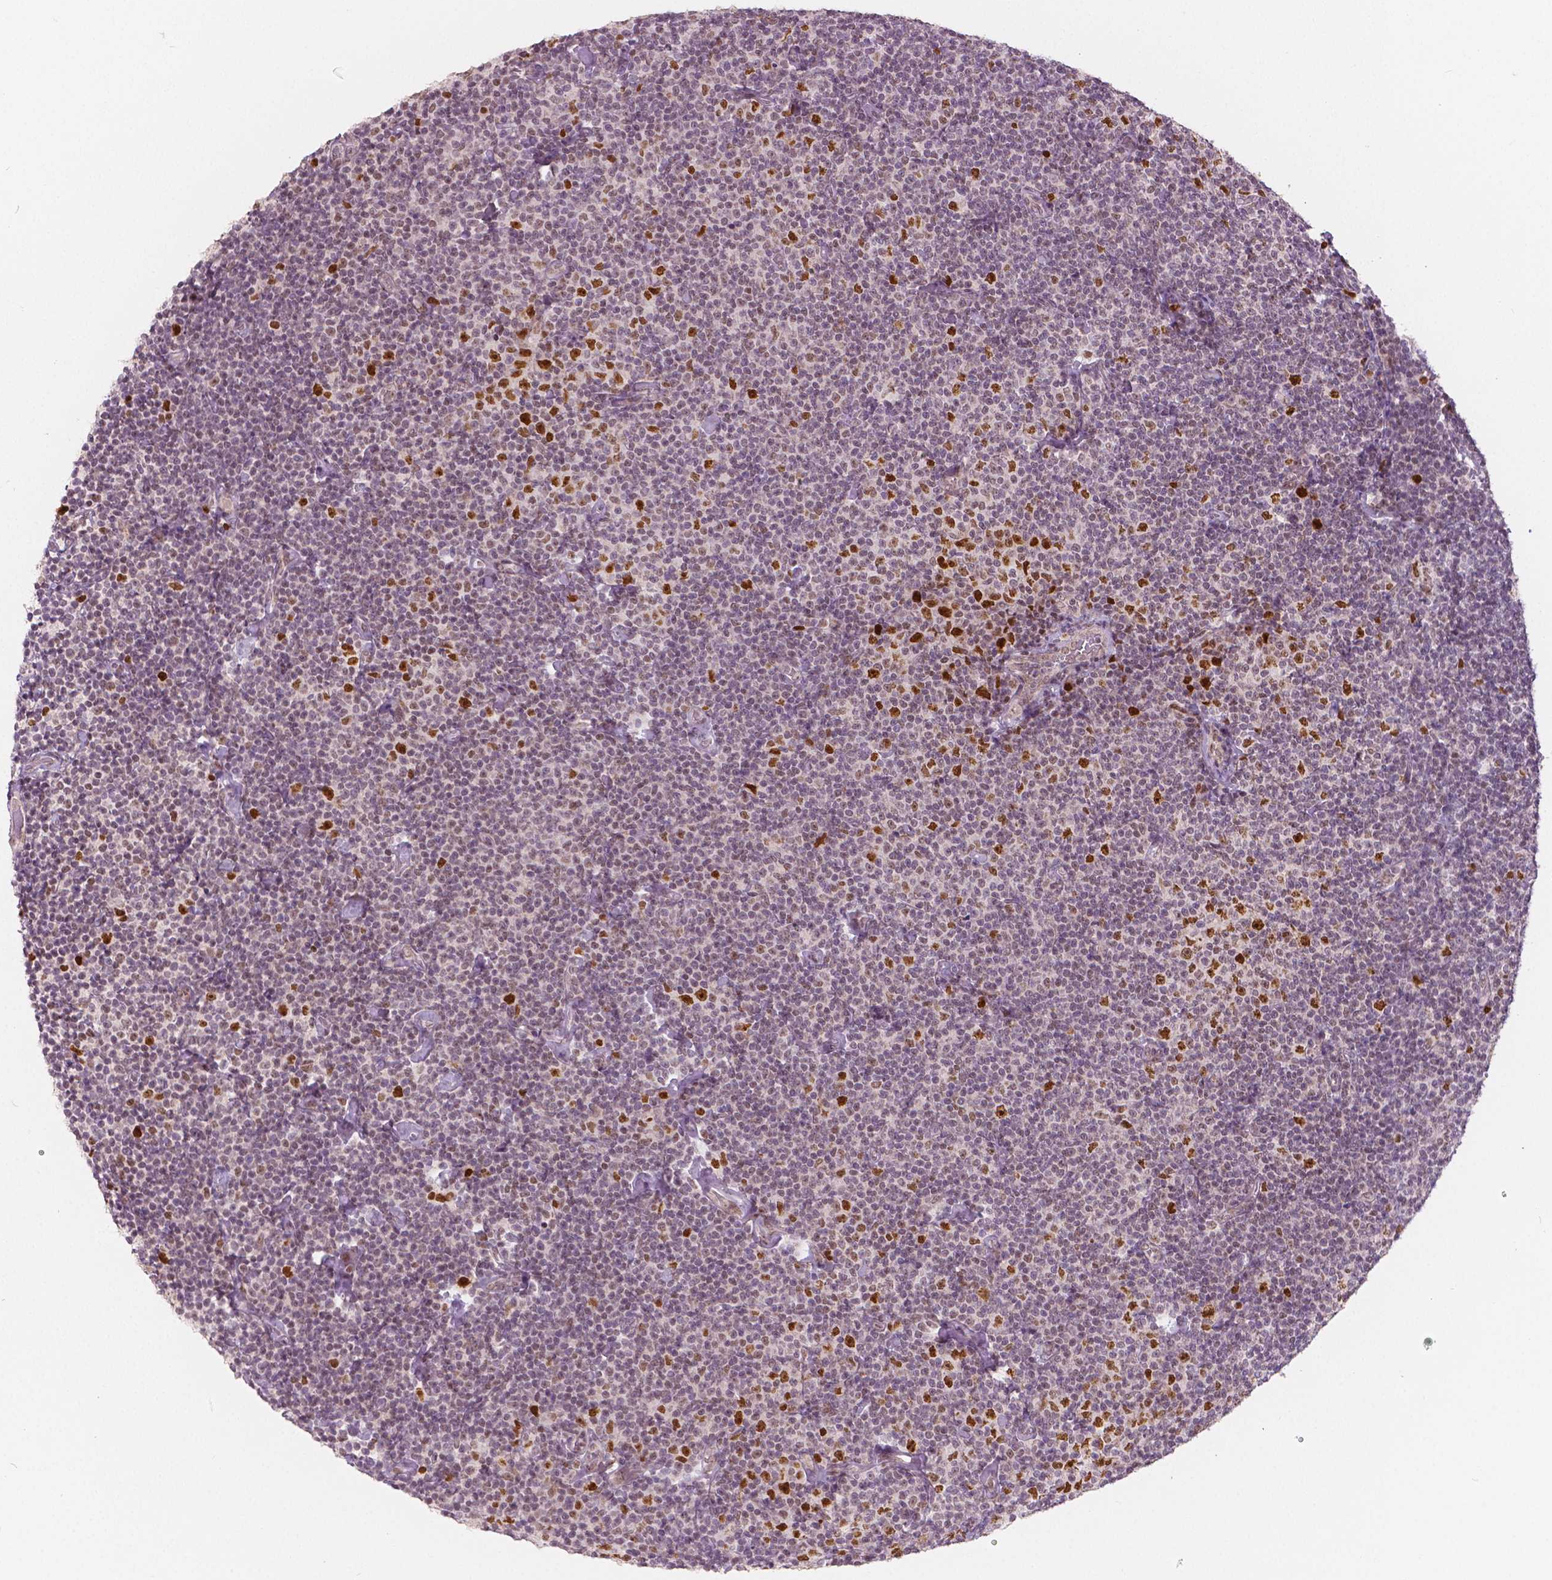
{"staining": {"intensity": "strong", "quantity": "<25%", "location": "nuclear"}, "tissue": "lymphoma", "cell_type": "Tumor cells", "image_type": "cancer", "snomed": [{"axis": "morphology", "description": "Malignant lymphoma, non-Hodgkin's type, Low grade"}, {"axis": "topography", "description": "Lymph node"}], "caption": "Malignant lymphoma, non-Hodgkin's type (low-grade) stained with DAB IHC shows medium levels of strong nuclear expression in approximately <25% of tumor cells. (brown staining indicates protein expression, while blue staining denotes nuclei).", "gene": "NSD2", "patient": {"sex": "male", "age": 81}}